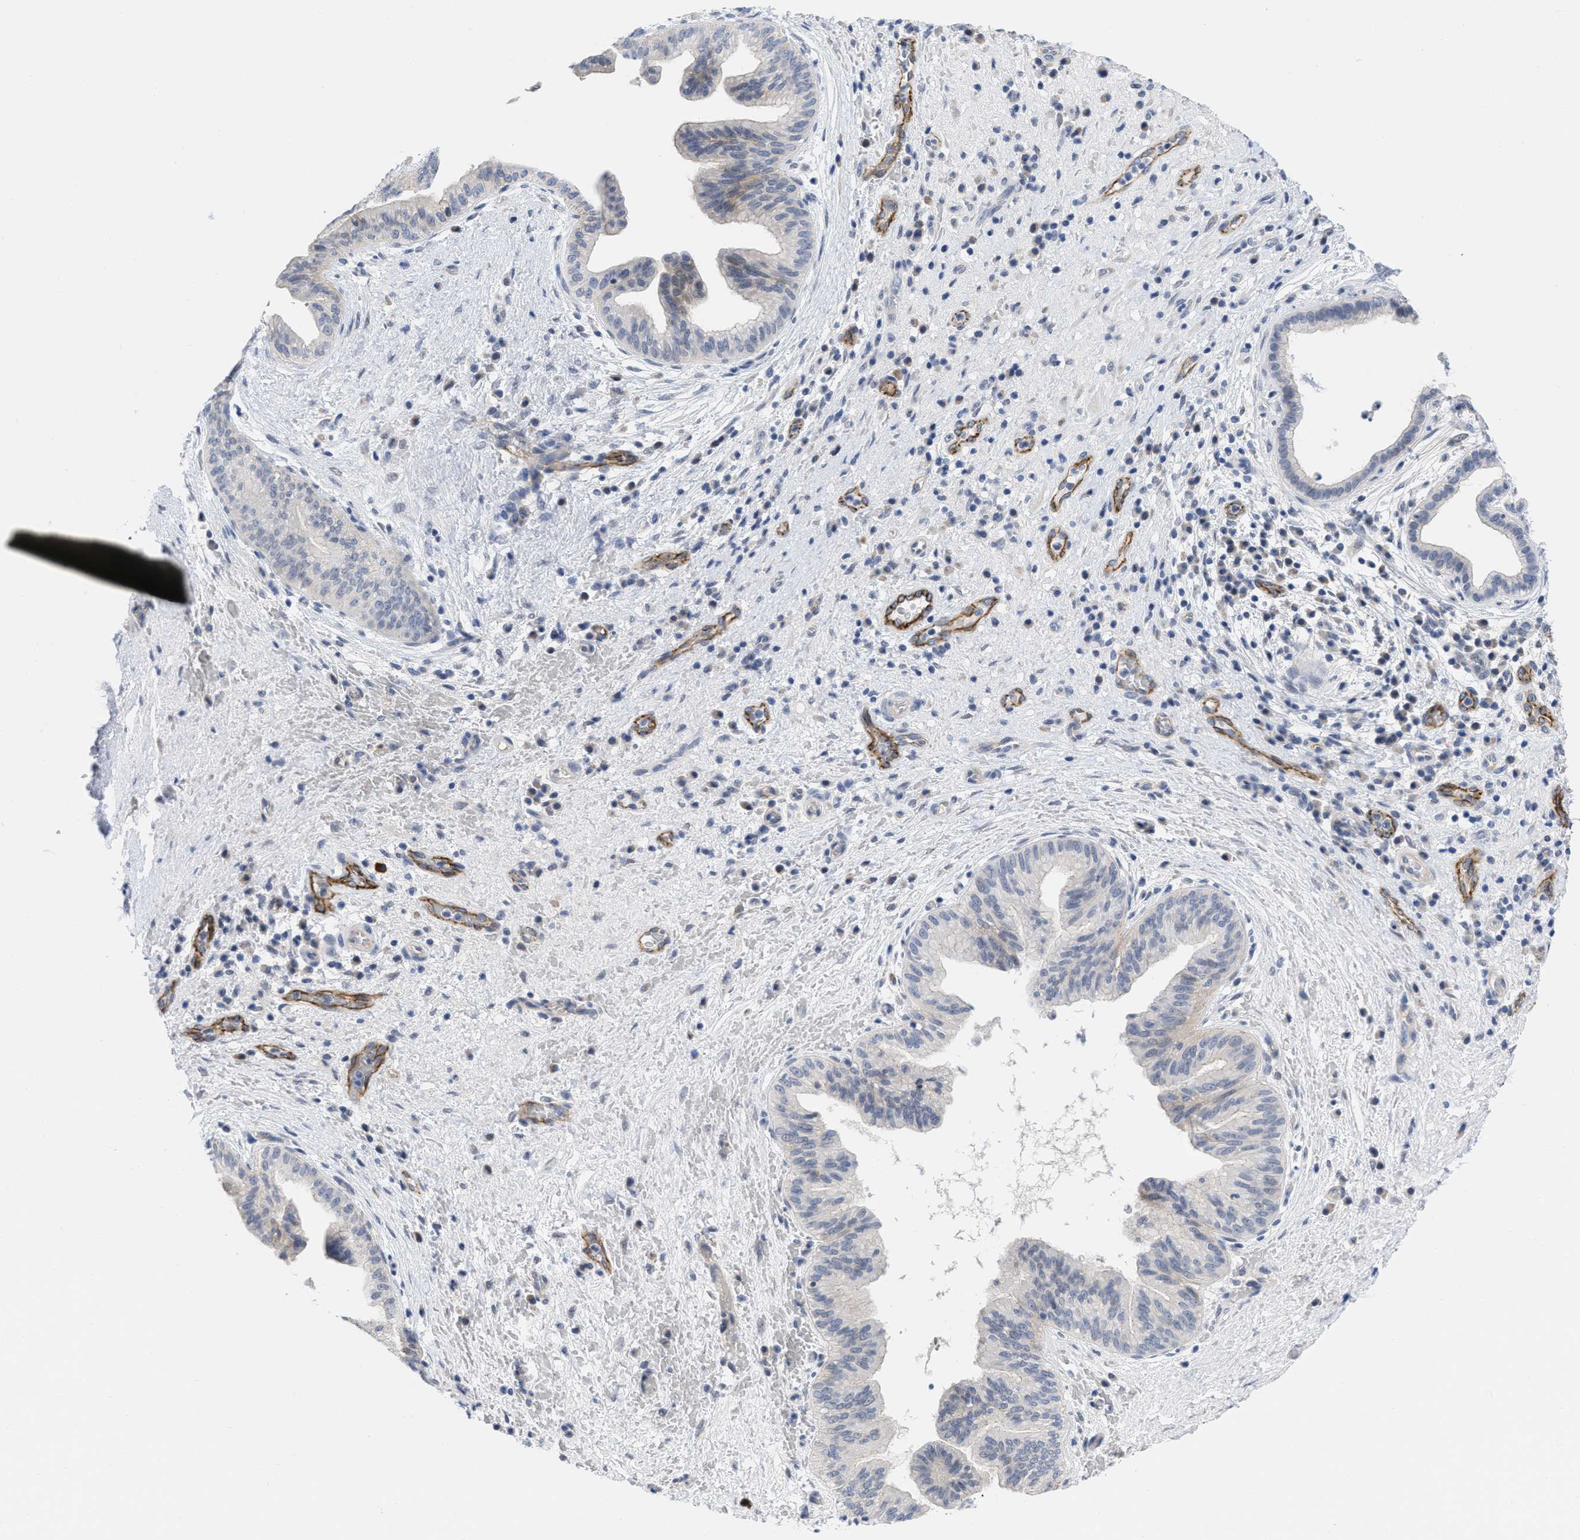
{"staining": {"intensity": "weak", "quantity": "<25%", "location": "cytoplasmic/membranous"}, "tissue": "liver cancer", "cell_type": "Tumor cells", "image_type": "cancer", "snomed": [{"axis": "morphology", "description": "Cholangiocarcinoma"}, {"axis": "topography", "description": "Liver"}], "caption": "Immunohistochemistry (IHC) histopathology image of neoplastic tissue: liver cancer stained with DAB displays no significant protein positivity in tumor cells.", "gene": "ACKR1", "patient": {"sex": "female", "age": 38}}